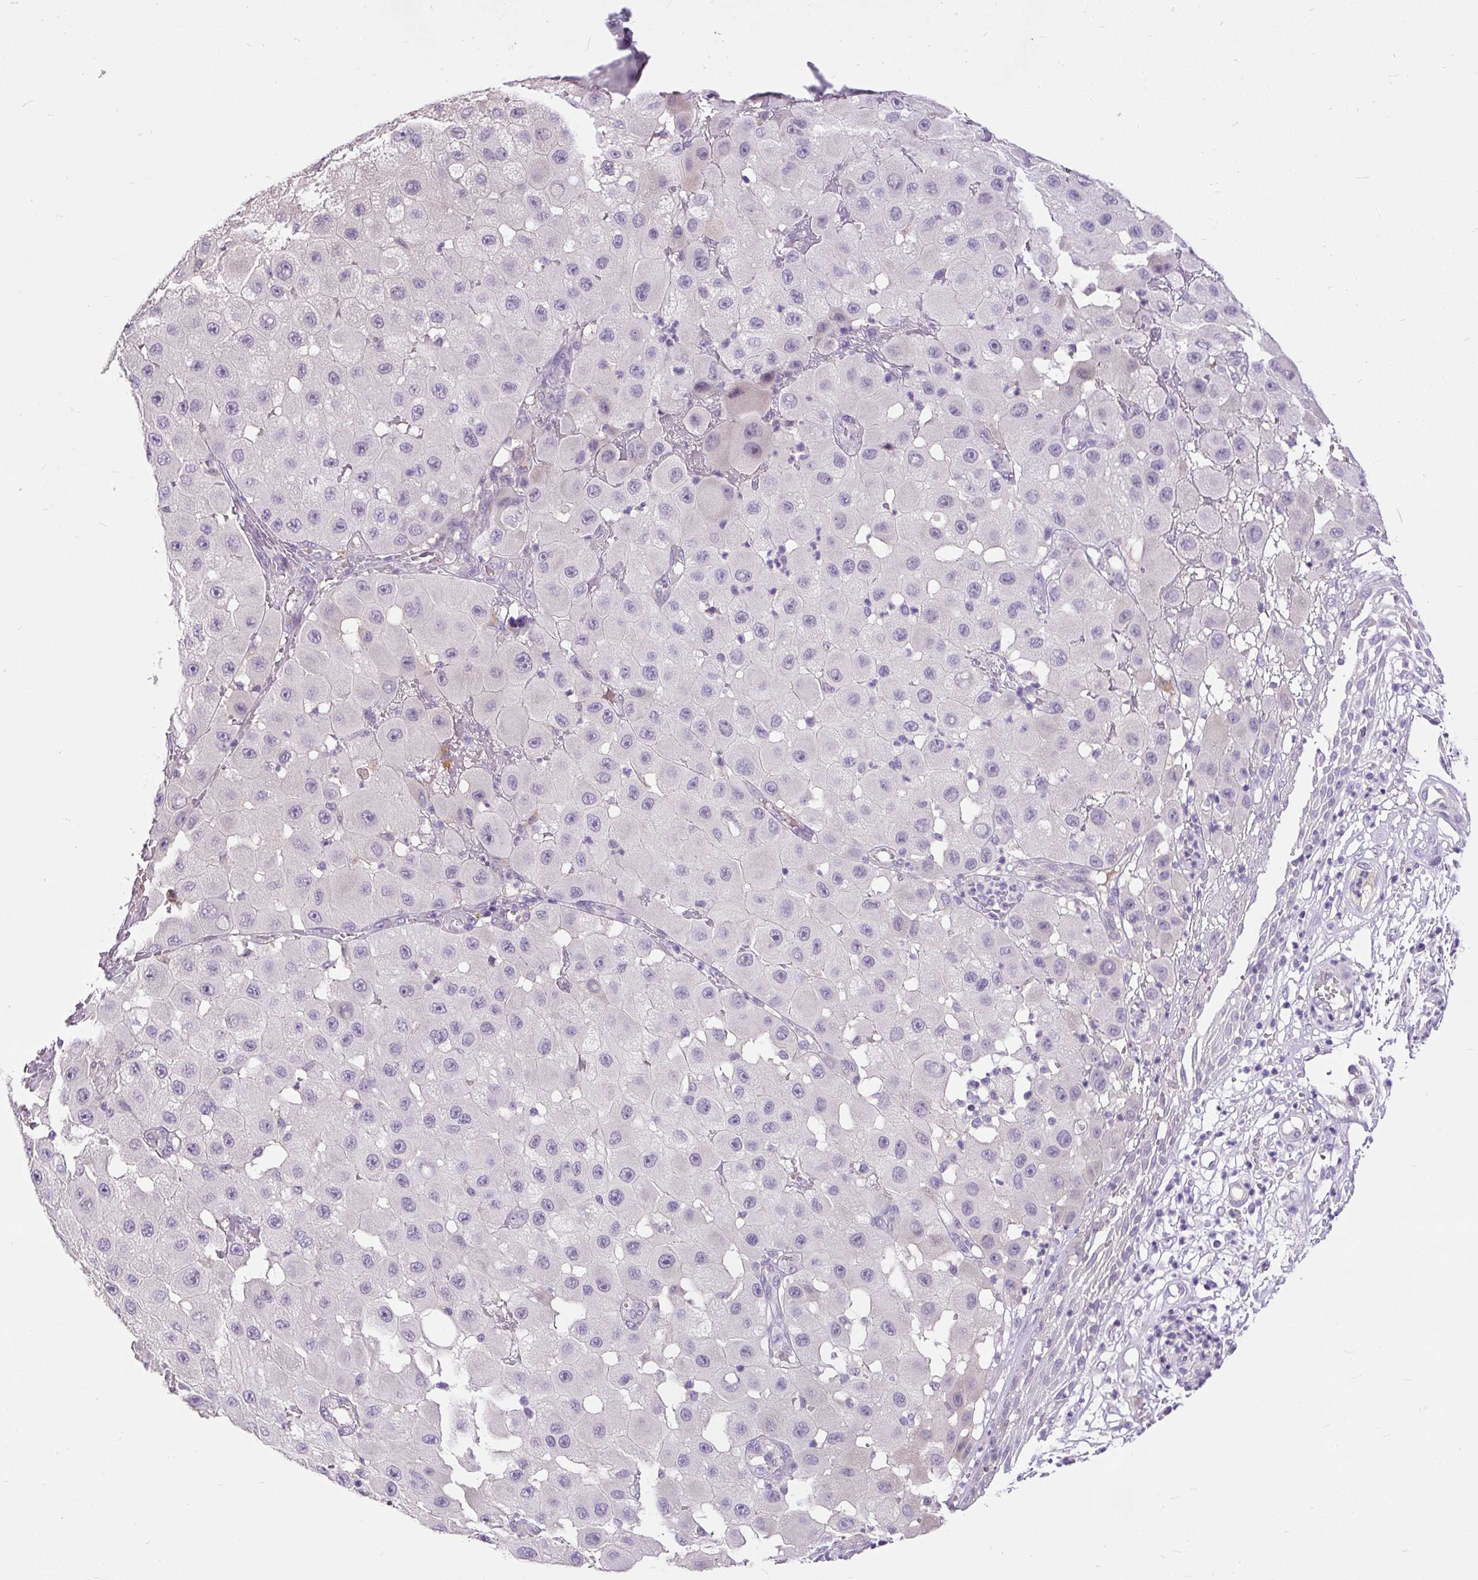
{"staining": {"intensity": "negative", "quantity": "none", "location": "none"}, "tissue": "melanoma", "cell_type": "Tumor cells", "image_type": "cancer", "snomed": [{"axis": "morphology", "description": "Malignant melanoma, NOS"}, {"axis": "topography", "description": "Skin"}], "caption": "The histopathology image shows no significant positivity in tumor cells of malignant melanoma.", "gene": "KRTAP20-3", "patient": {"sex": "female", "age": 81}}